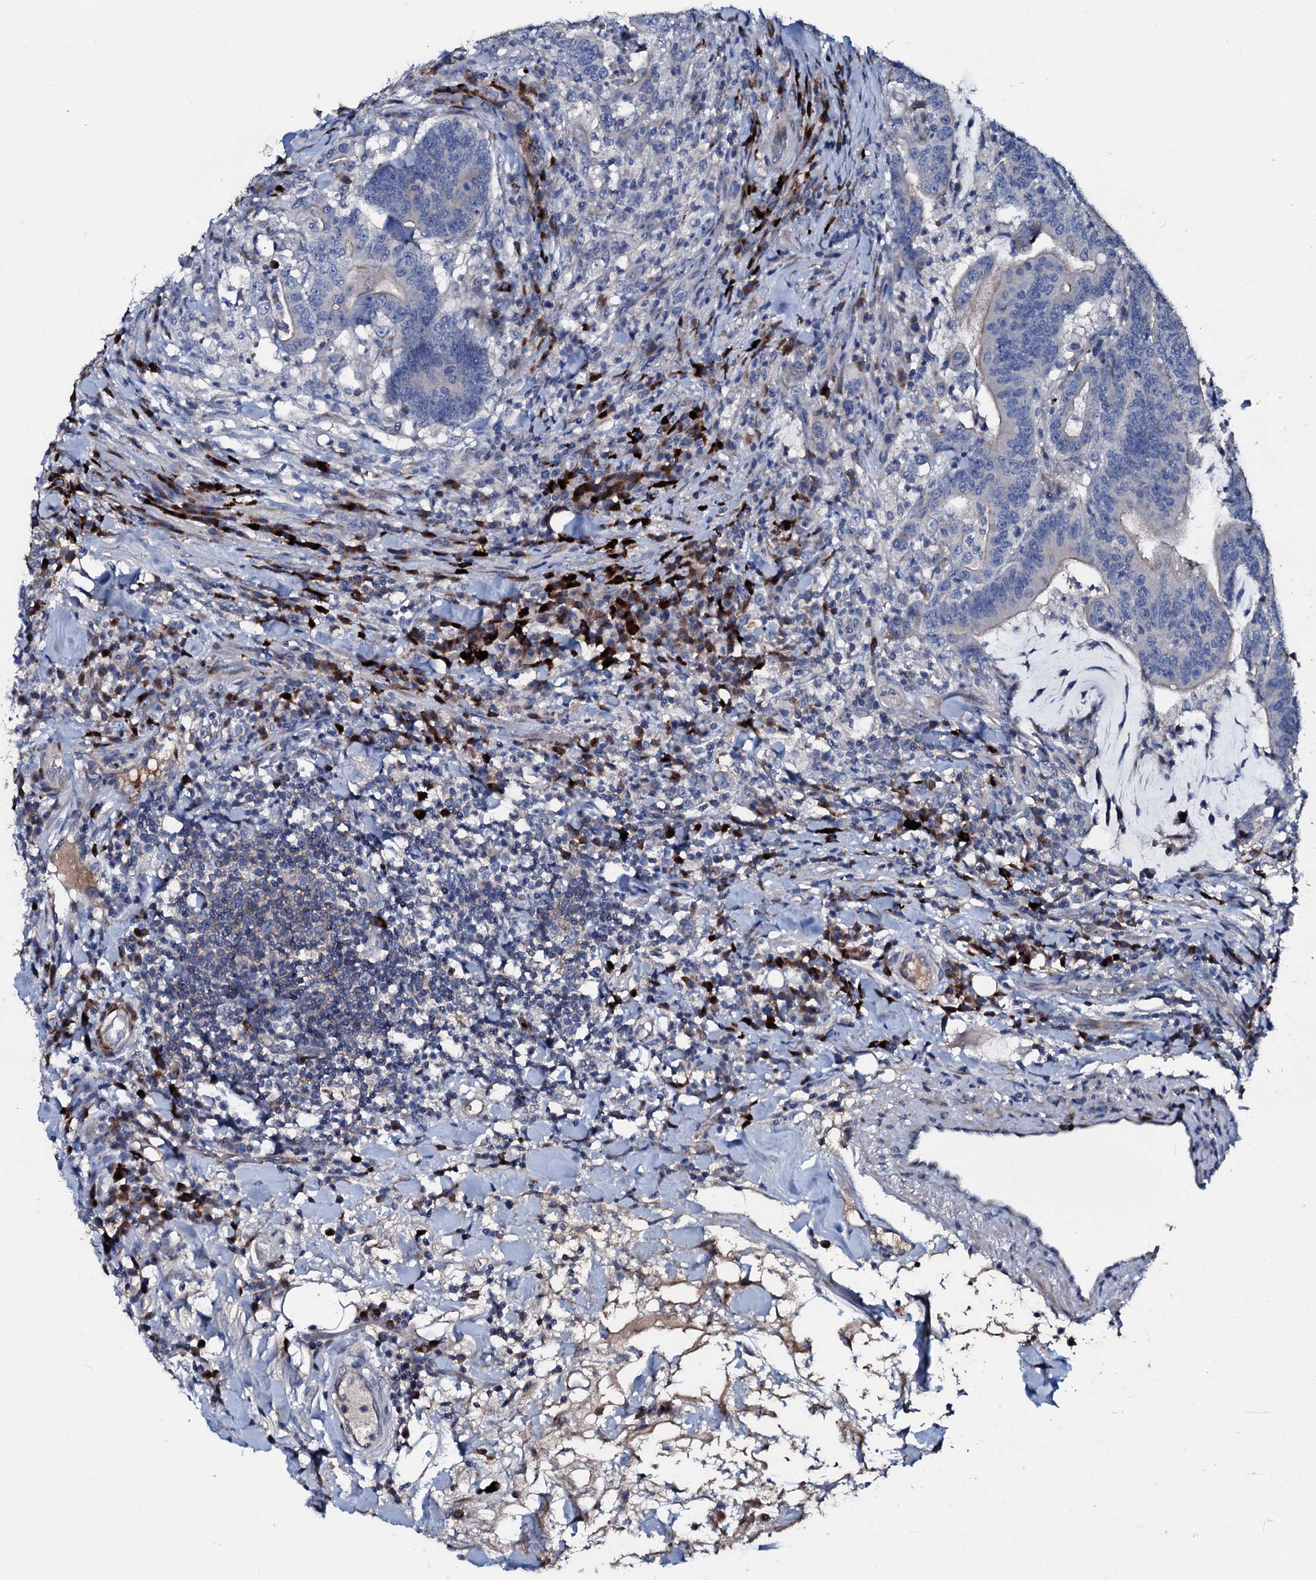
{"staining": {"intensity": "negative", "quantity": "none", "location": "none"}, "tissue": "colorectal cancer", "cell_type": "Tumor cells", "image_type": "cancer", "snomed": [{"axis": "morphology", "description": "Adenocarcinoma, NOS"}, {"axis": "topography", "description": "Colon"}], "caption": "Micrograph shows no protein expression in tumor cells of colorectal cancer tissue.", "gene": "IL12B", "patient": {"sex": "female", "age": 66}}